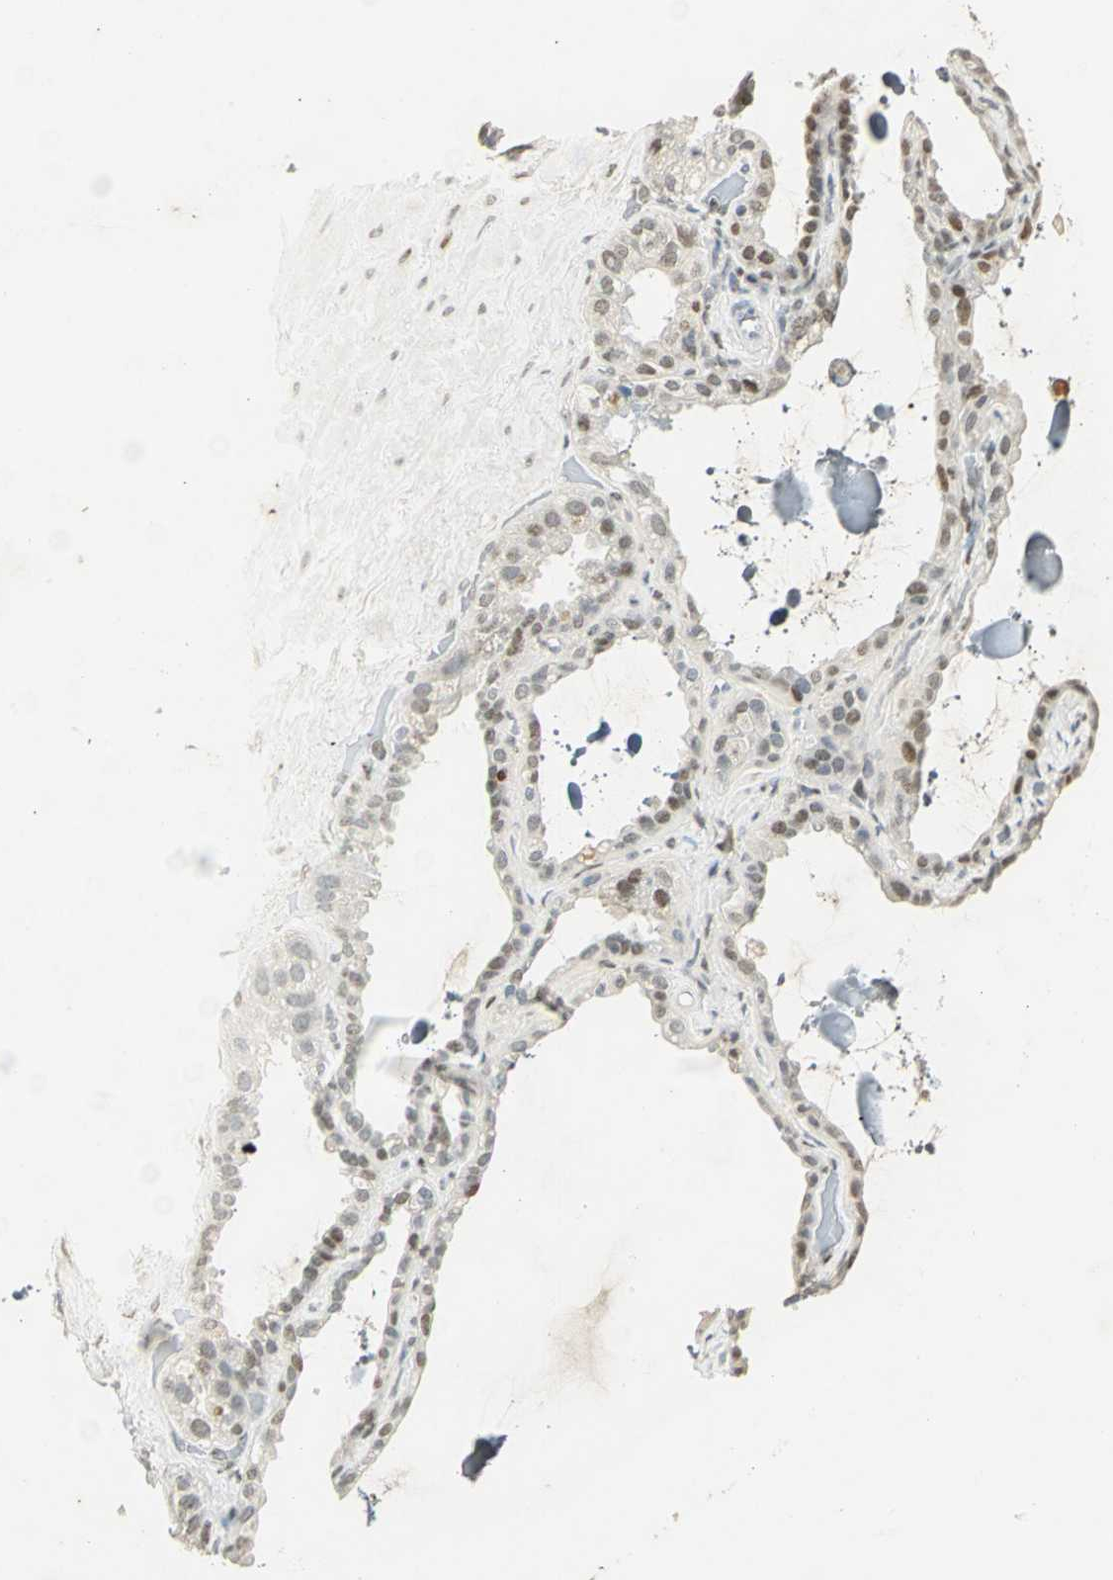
{"staining": {"intensity": "weak", "quantity": "<25%", "location": "nuclear"}, "tissue": "seminal vesicle", "cell_type": "Glandular cells", "image_type": "normal", "snomed": [{"axis": "morphology", "description": "Normal tissue, NOS"}, {"axis": "morphology", "description": "Inflammation, NOS"}, {"axis": "topography", "description": "Urinary bladder"}, {"axis": "topography", "description": "Prostate"}, {"axis": "topography", "description": "Seminal veicle"}], "caption": "DAB immunohistochemical staining of benign human seminal vesicle reveals no significant positivity in glandular cells. (Stains: DAB immunohistochemistry with hematoxylin counter stain, Microscopy: brightfield microscopy at high magnification).", "gene": "AK6", "patient": {"sex": "male", "age": 82}}